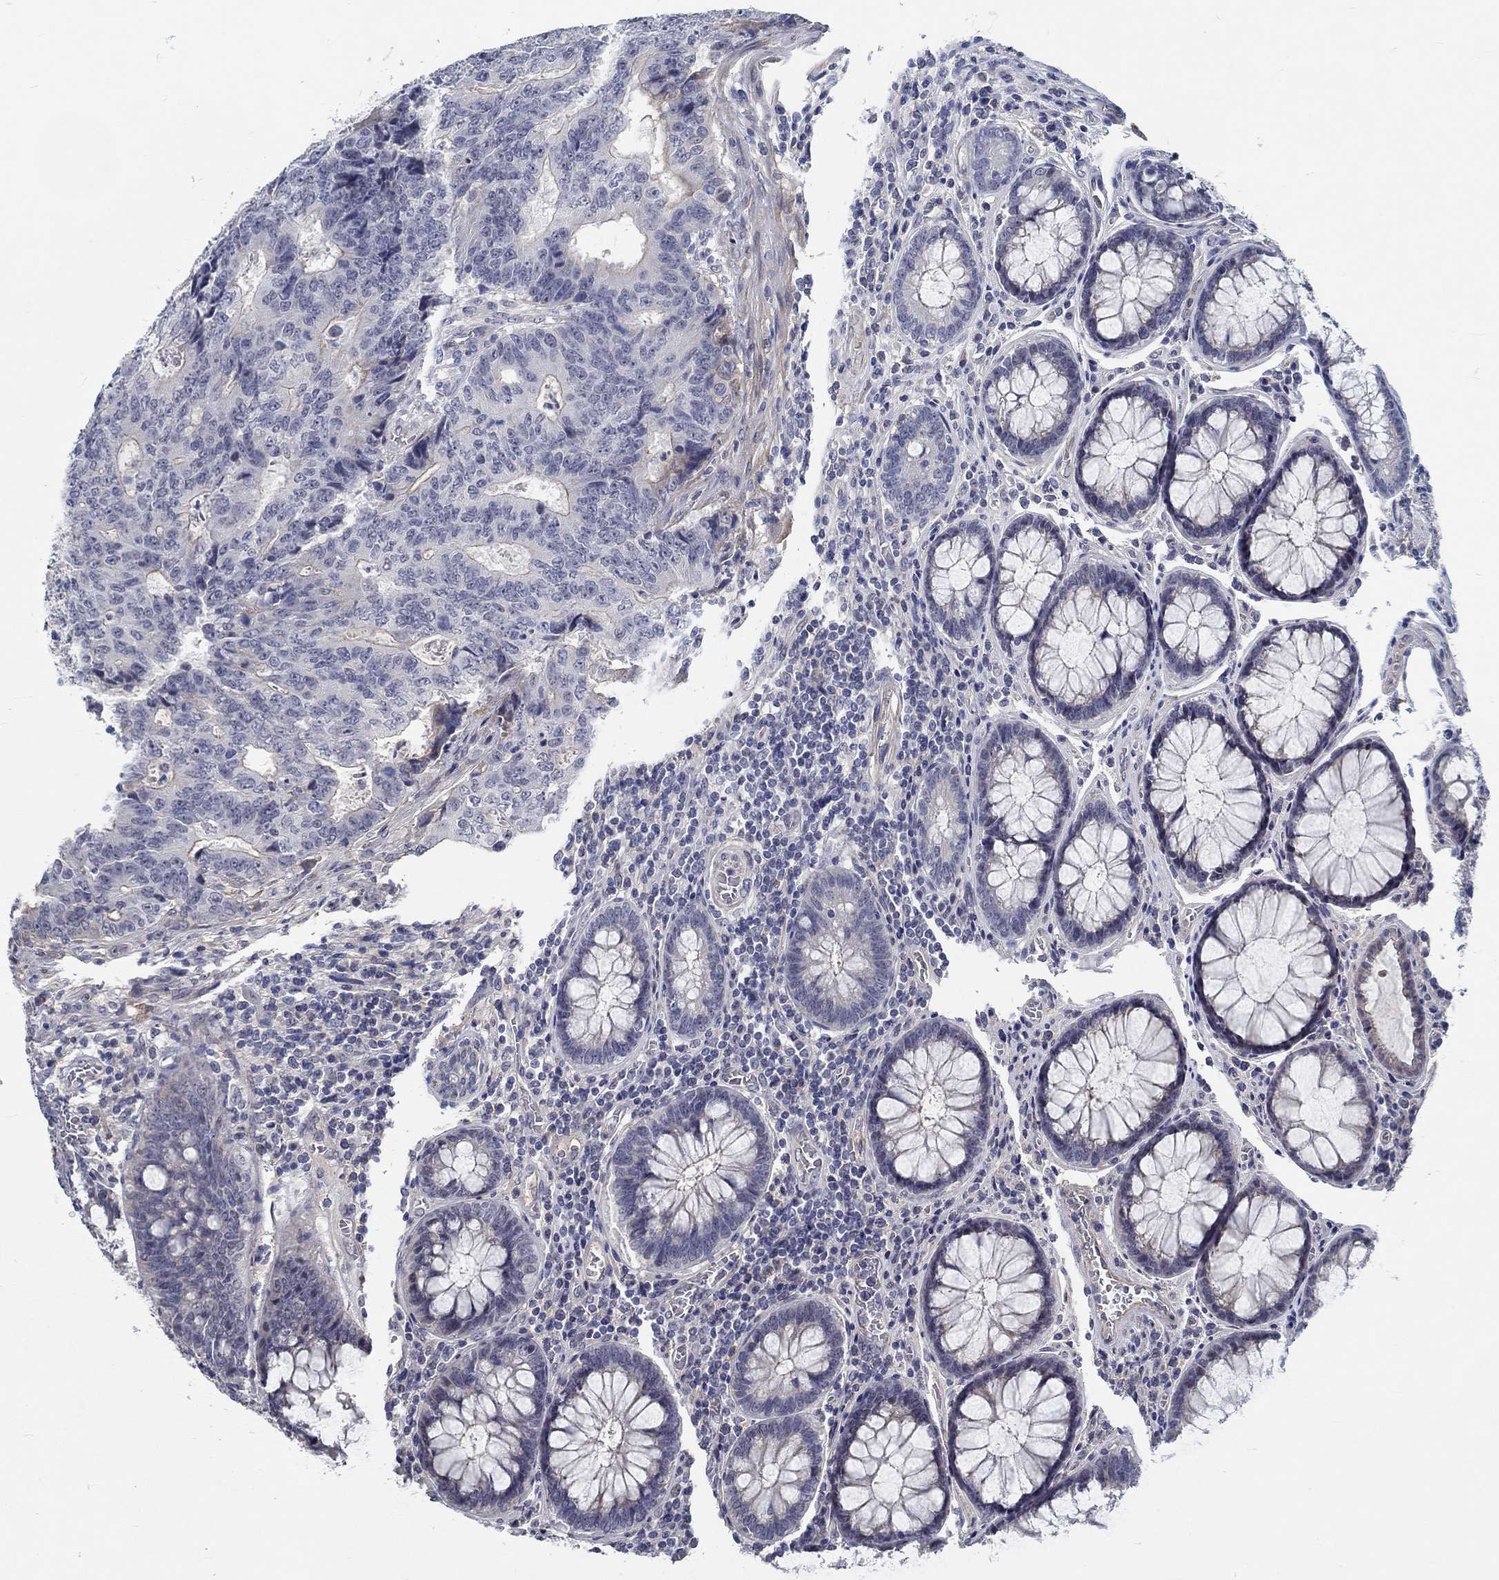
{"staining": {"intensity": "negative", "quantity": "none", "location": "none"}, "tissue": "colorectal cancer", "cell_type": "Tumor cells", "image_type": "cancer", "snomed": [{"axis": "morphology", "description": "Adenocarcinoma, NOS"}, {"axis": "topography", "description": "Colon"}], "caption": "Immunohistochemical staining of human adenocarcinoma (colorectal) exhibits no significant positivity in tumor cells.", "gene": "MYBPC1", "patient": {"sex": "female", "age": 48}}